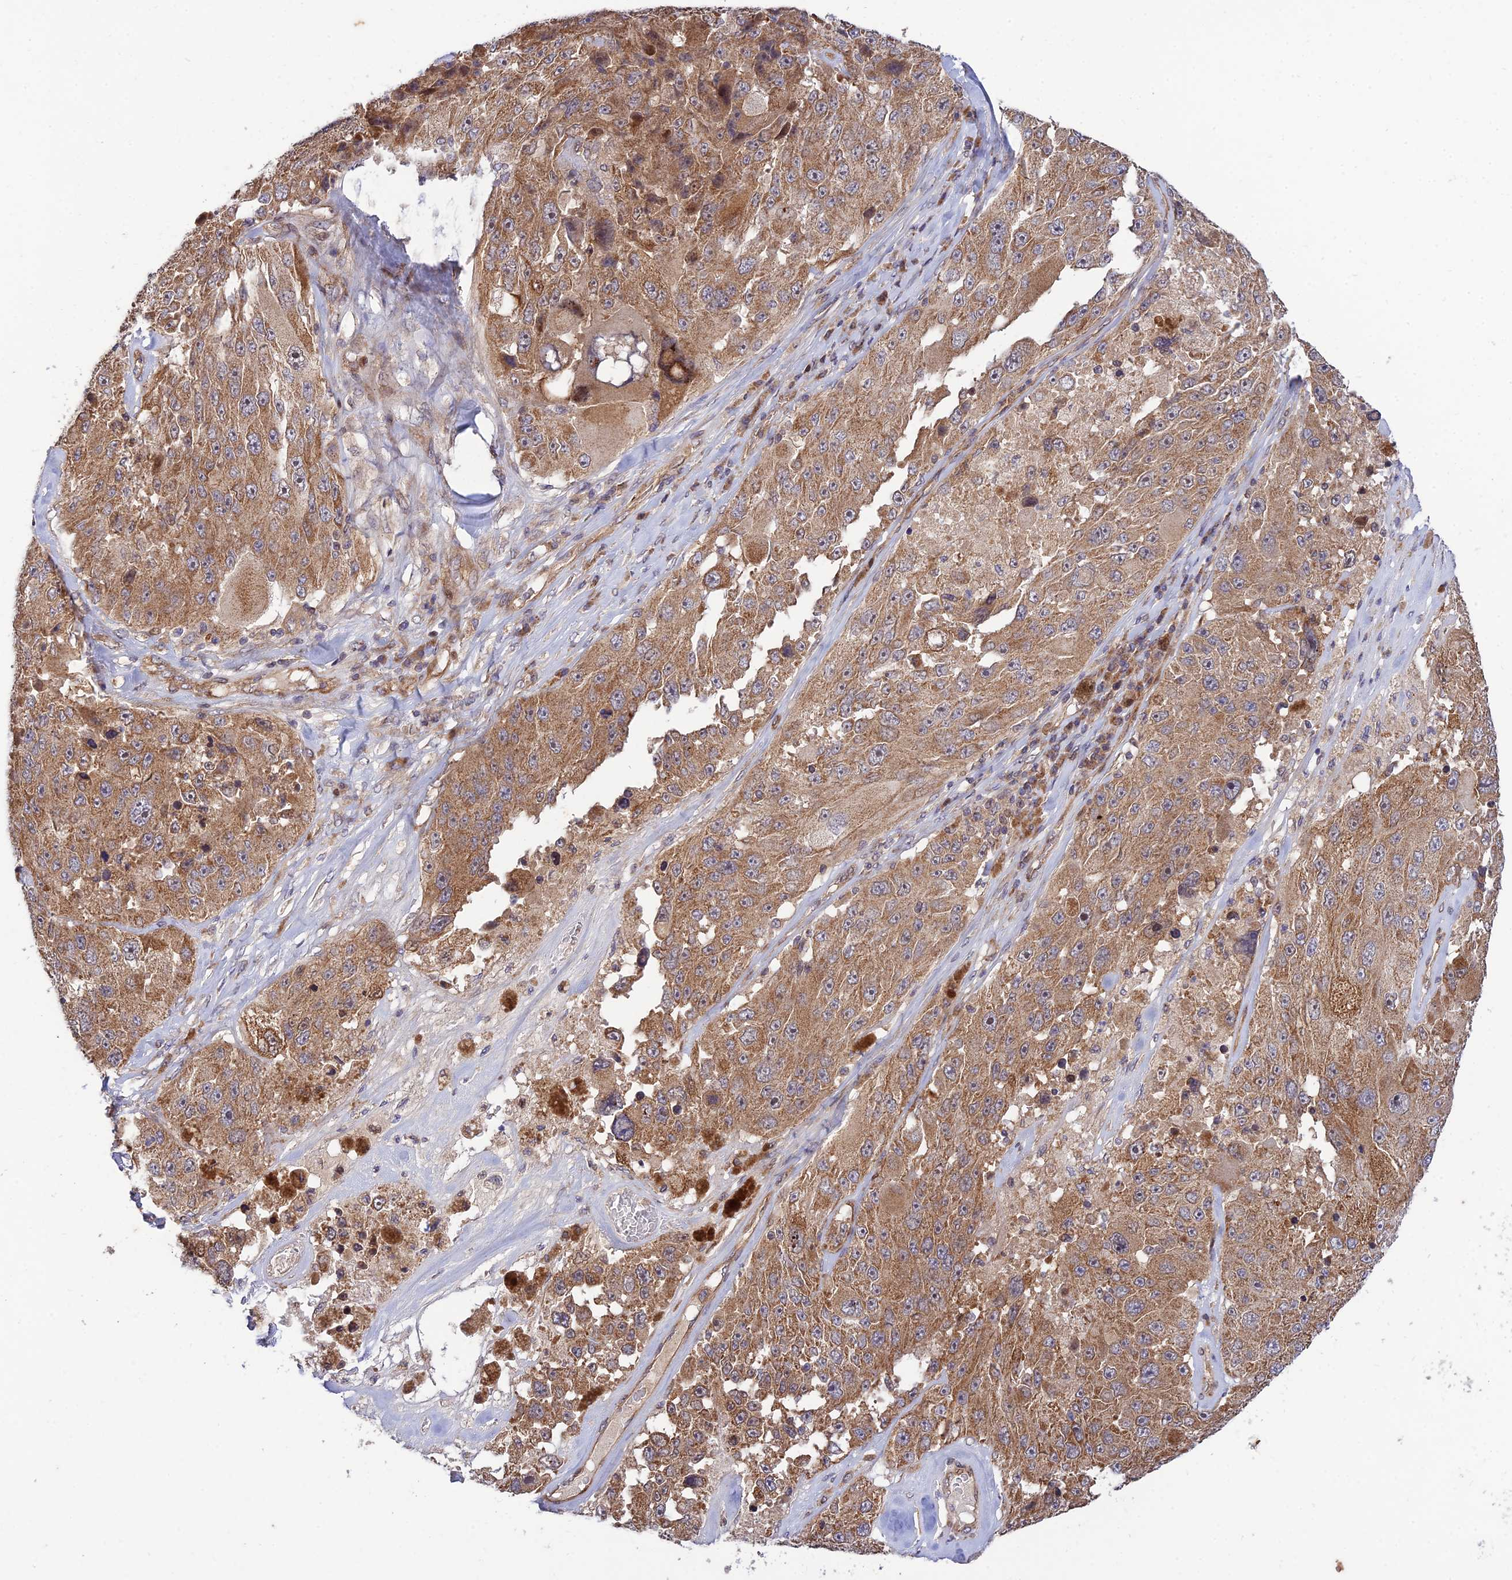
{"staining": {"intensity": "moderate", "quantity": ">75%", "location": "cytoplasmic/membranous"}, "tissue": "melanoma", "cell_type": "Tumor cells", "image_type": "cancer", "snomed": [{"axis": "morphology", "description": "Malignant melanoma, Metastatic site"}, {"axis": "topography", "description": "Lymph node"}], "caption": "Protein analysis of melanoma tissue displays moderate cytoplasmic/membranous positivity in about >75% of tumor cells.", "gene": "PLEKHG2", "patient": {"sex": "male", "age": 62}}